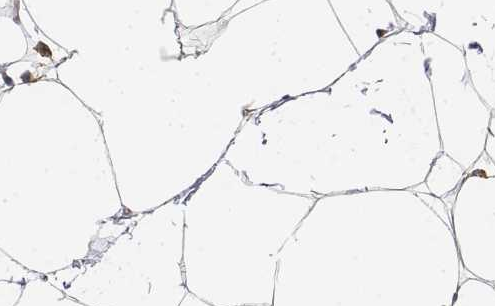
{"staining": {"intensity": "negative", "quantity": "none", "location": "none"}, "tissue": "adipose tissue", "cell_type": "Adipocytes", "image_type": "normal", "snomed": [{"axis": "morphology", "description": "Normal tissue, NOS"}, {"axis": "topography", "description": "Adipose tissue"}], "caption": "Immunohistochemical staining of unremarkable human adipose tissue demonstrates no significant expression in adipocytes.", "gene": "CD14", "patient": {"sex": "male", "age": 57}}